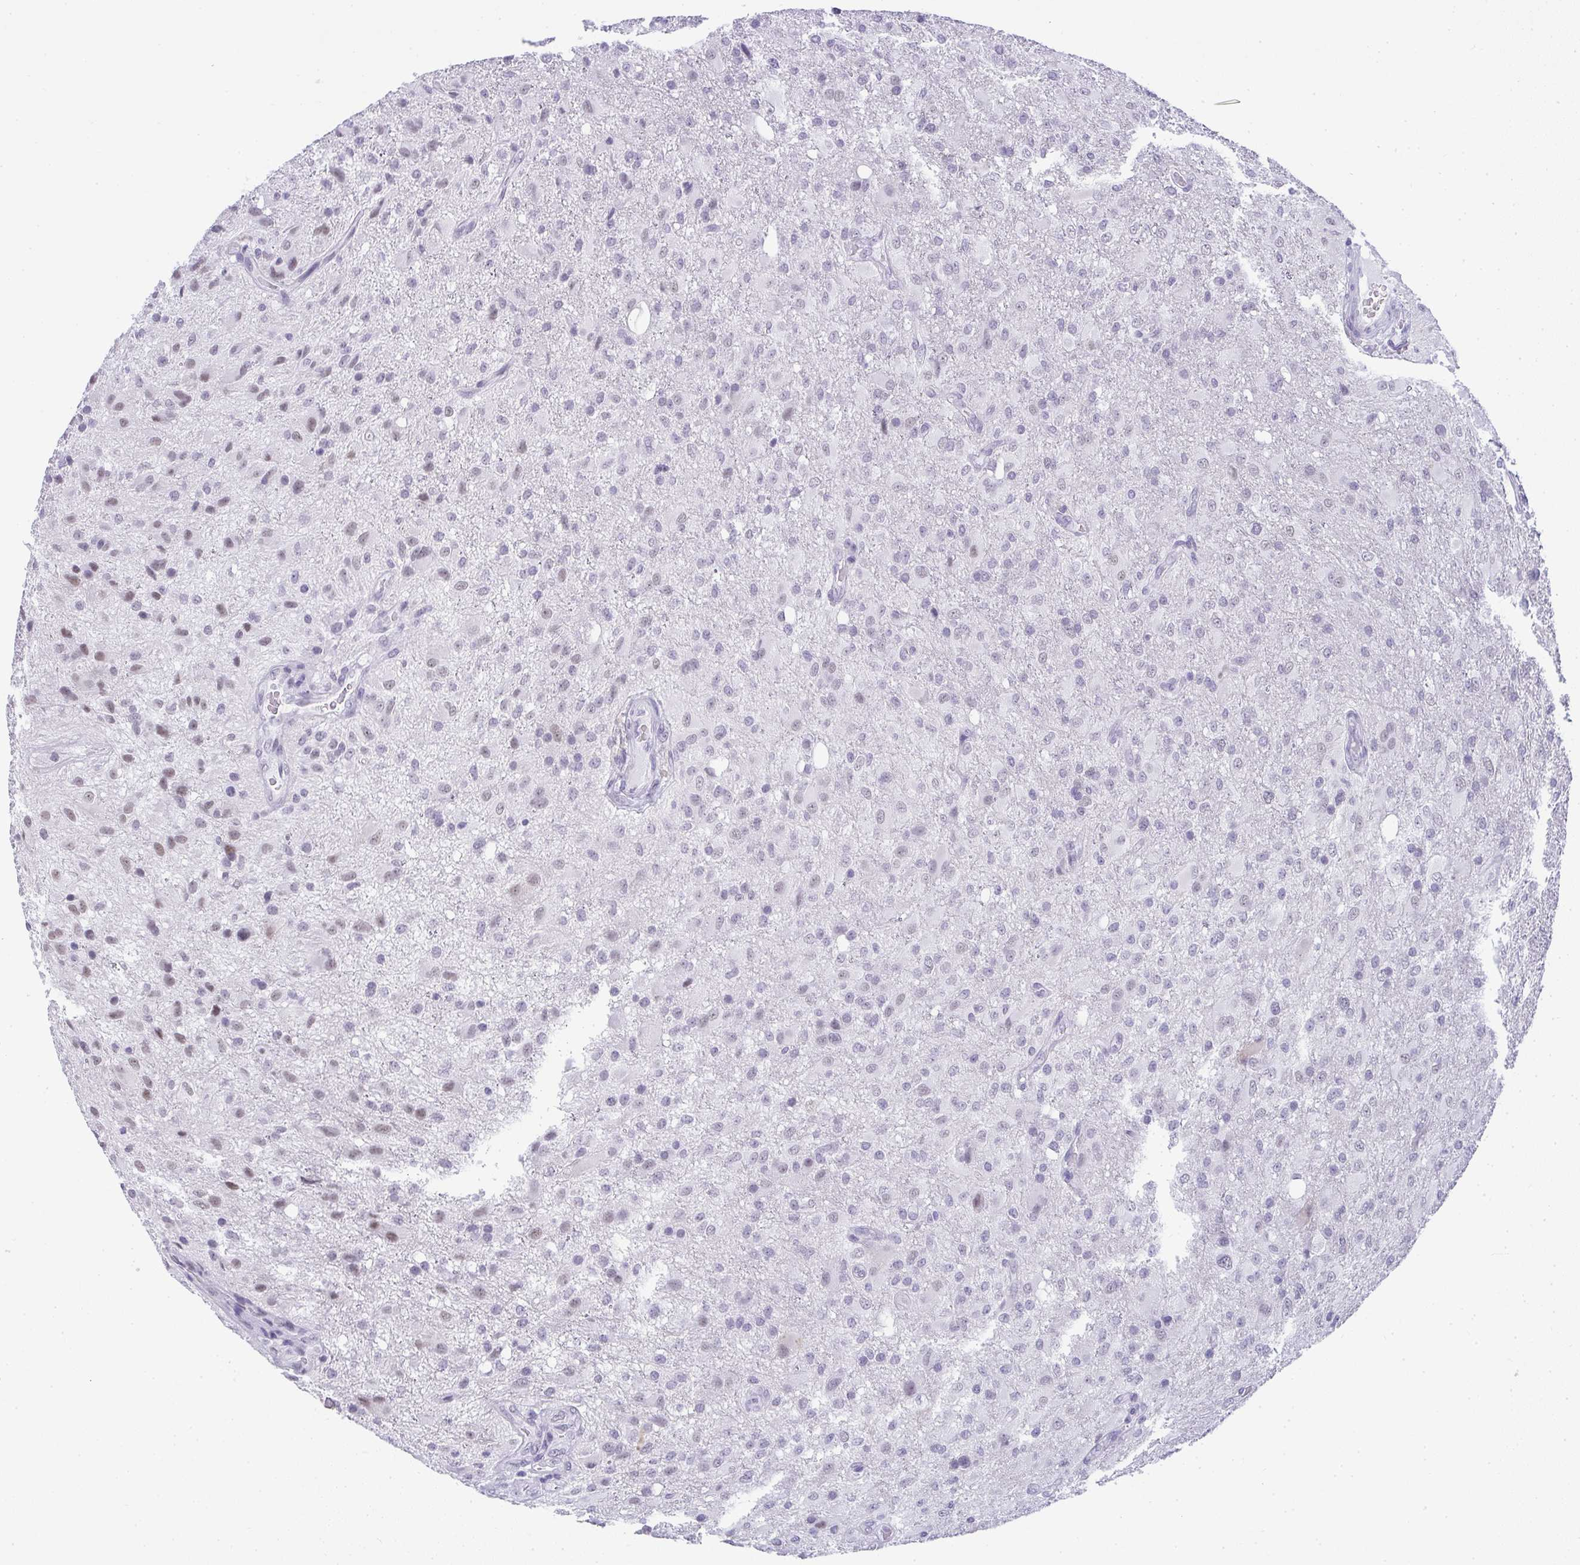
{"staining": {"intensity": "weak", "quantity": "<25%", "location": "nuclear"}, "tissue": "glioma", "cell_type": "Tumor cells", "image_type": "cancer", "snomed": [{"axis": "morphology", "description": "Glioma, malignant, High grade"}, {"axis": "topography", "description": "Brain"}], "caption": "Tumor cells show no significant protein staining in malignant glioma (high-grade).", "gene": "PLA2G1B", "patient": {"sex": "male", "age": 53}}